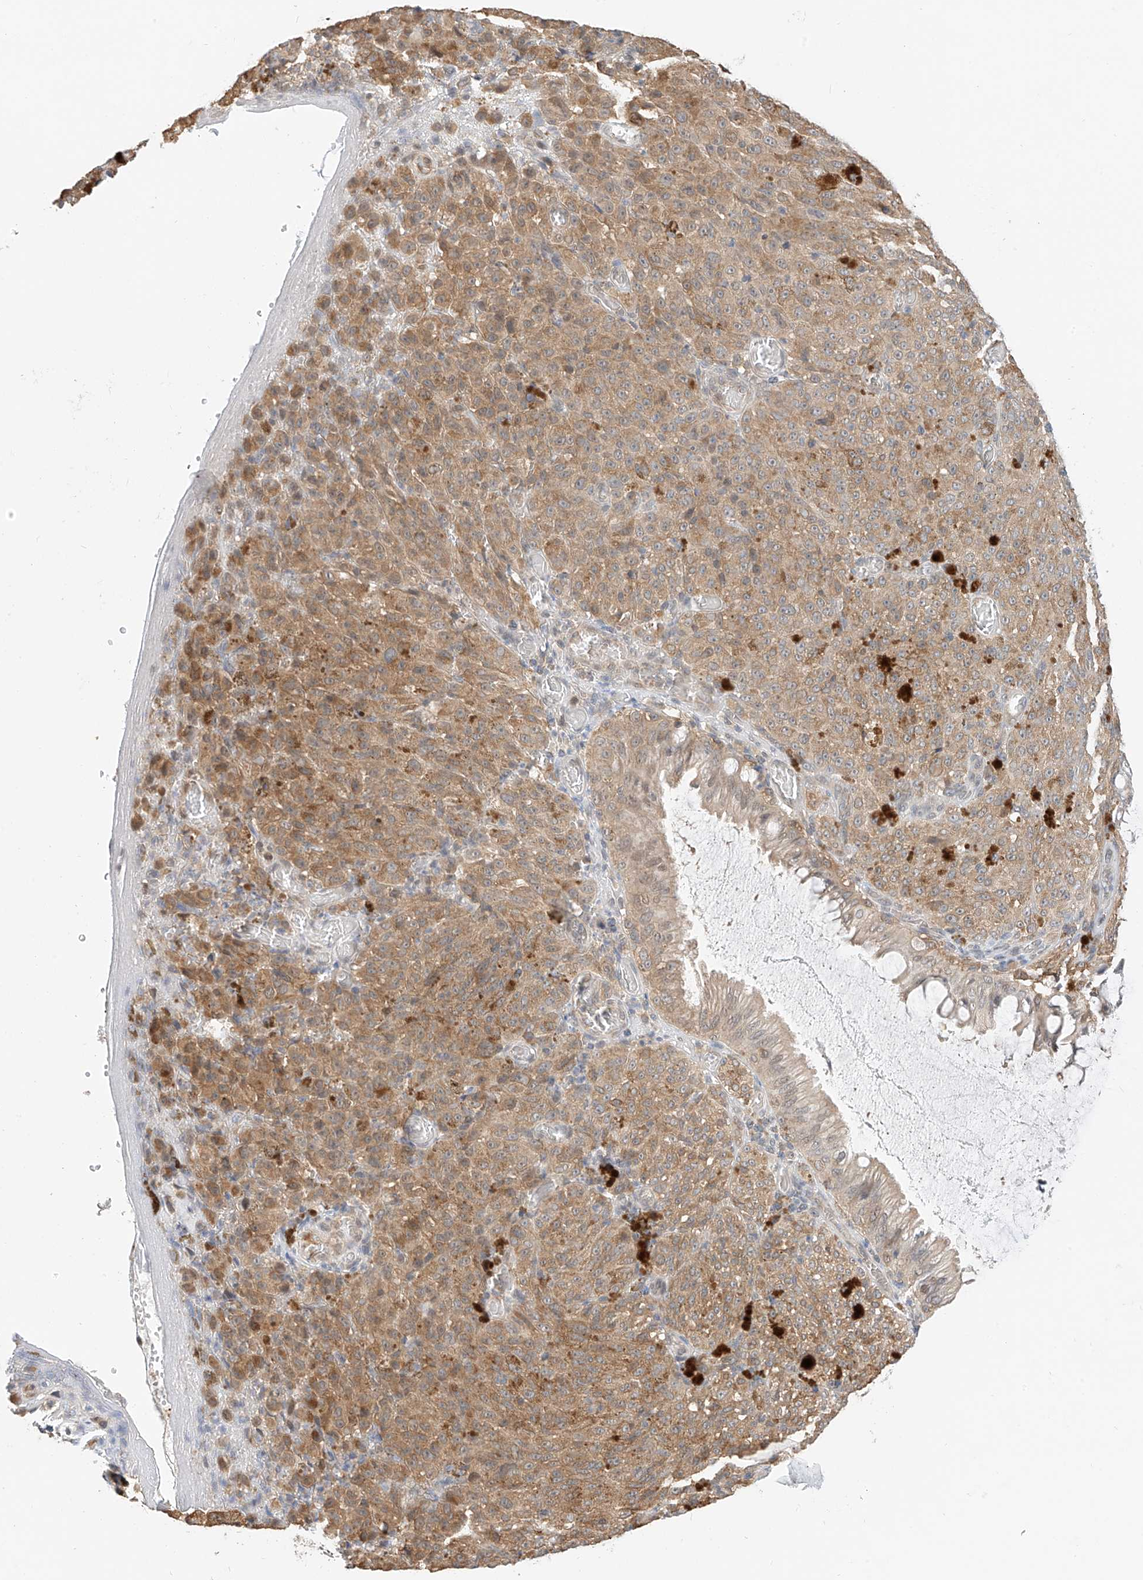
{"staining": {"intensity": "moderate", "quantity": ">75%", "location": "cytoplasmic/membranous"}, "tissue": "melanoma", "cell_type": "Tumor cells", "image_type": "cancer", "snomed": [{"axis": "morphology", "description": "Malignant melanoma, NOS"}, {"axis": "topography", "description": "Rectum"}], "caption": "Immunohistochemistry histopathology image of human malignant melanoma stained for a protein (brown), which exhibits medium levels of moderate cytoplasmic/membranous positivity in about >75% of tumor cells.", "gene": "PPA2", "patient": {"sex": "female", "age": 81}}